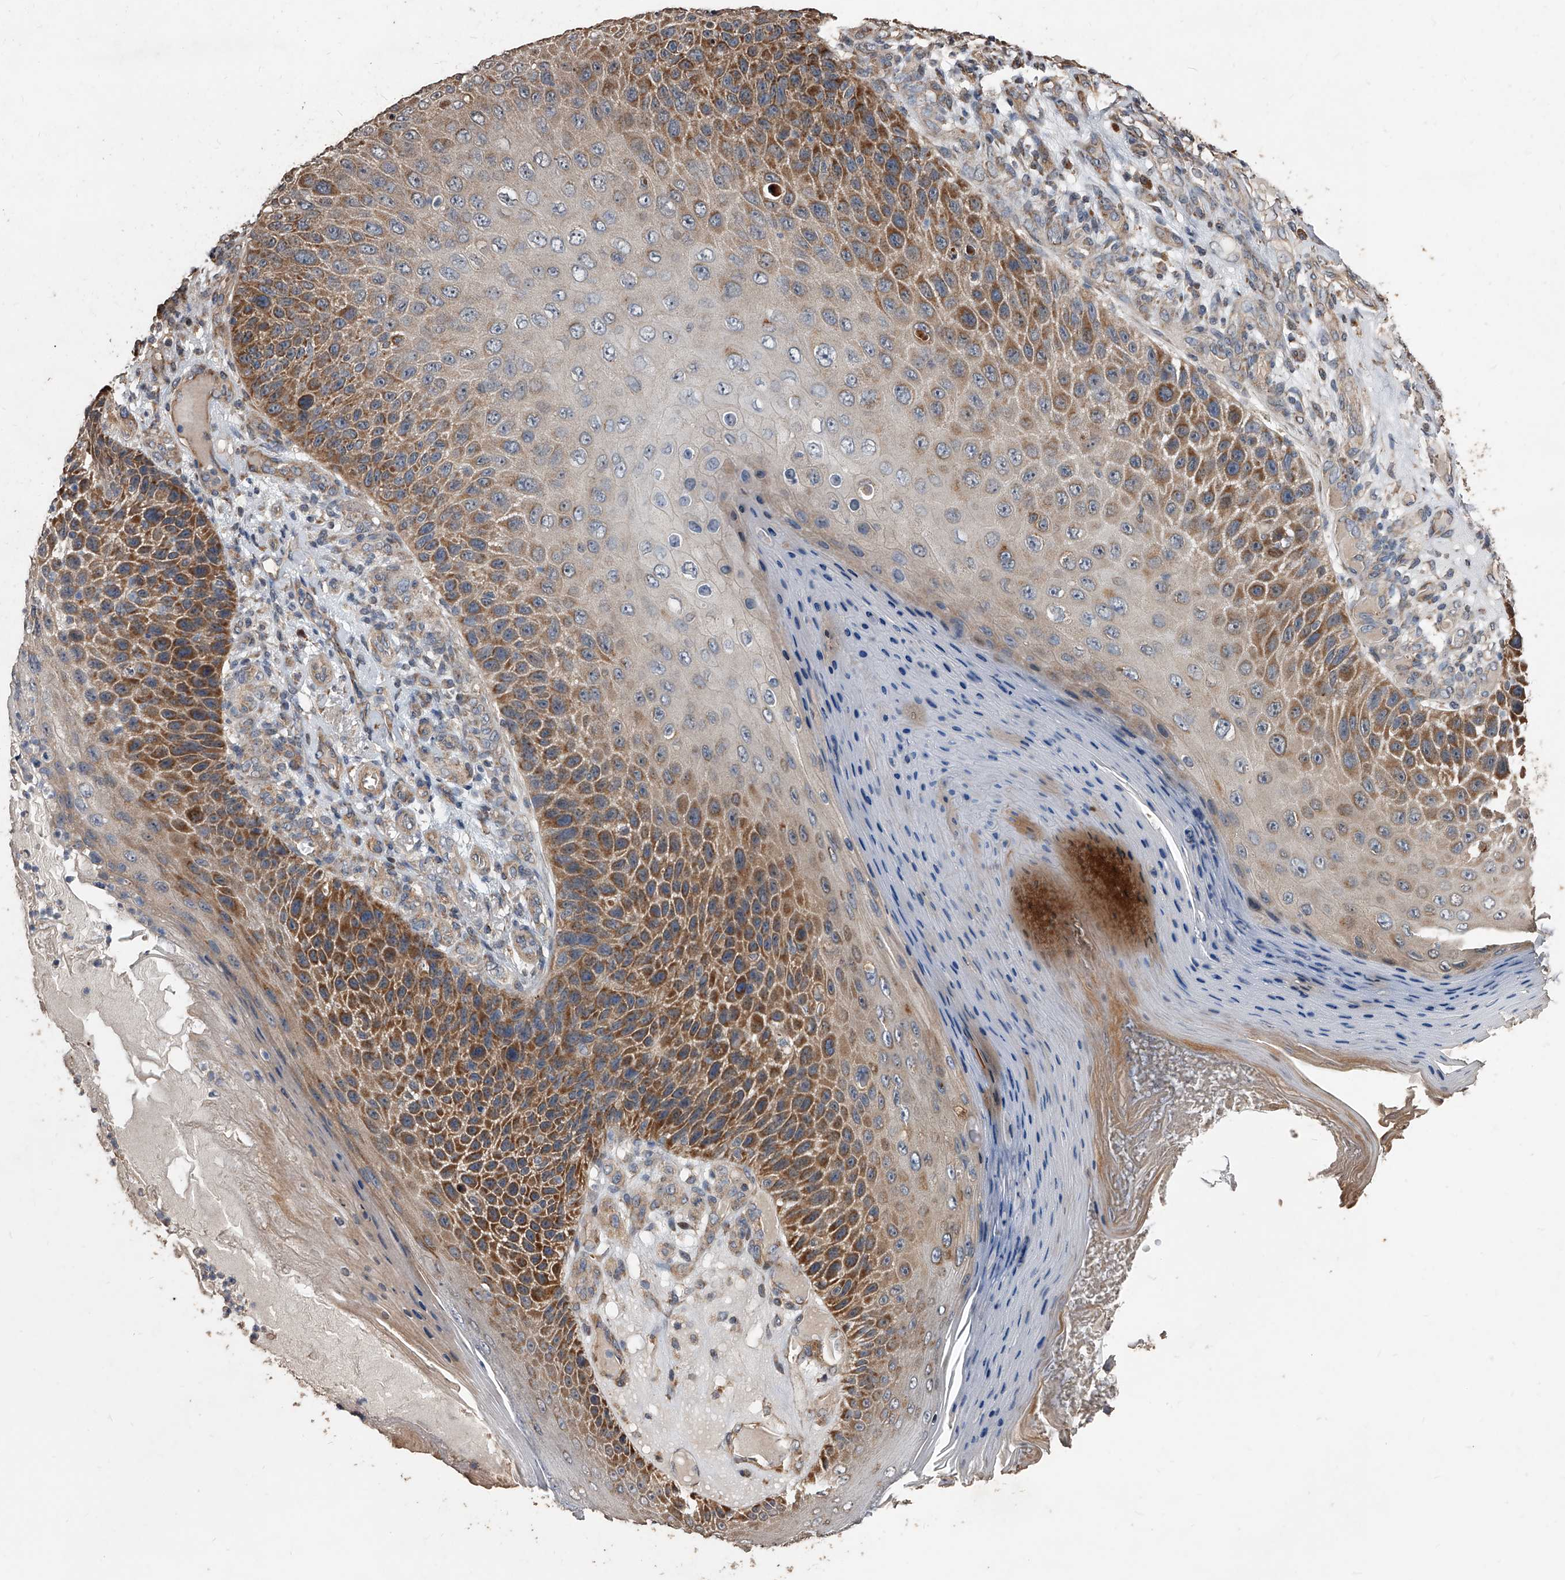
{"staining": {"intensity": "moderate", "quantity": ">75%", "location": "cytoplasmic/membranous"}, "tissue": "skin cancer", "cell_type": "Tumor cells", "image_type": "cancer", "snomed": [{"axis": "morphology", "description": "Squamous cell carcinoma, NOS"}, {"axis": "topography", "description": "Skin"}], "caption": "Moderate cytoplasmic/membranous protein expression is present in approximately >75% of tumor cells in skin cancer (squamous cell carcinoma). Using DAB (brown) and hematoxylin (blue) stains, captured at high magnification using brightfield microscopy.", "gene": "LTV1", "patient": {"sex": "female", "age": 88}}